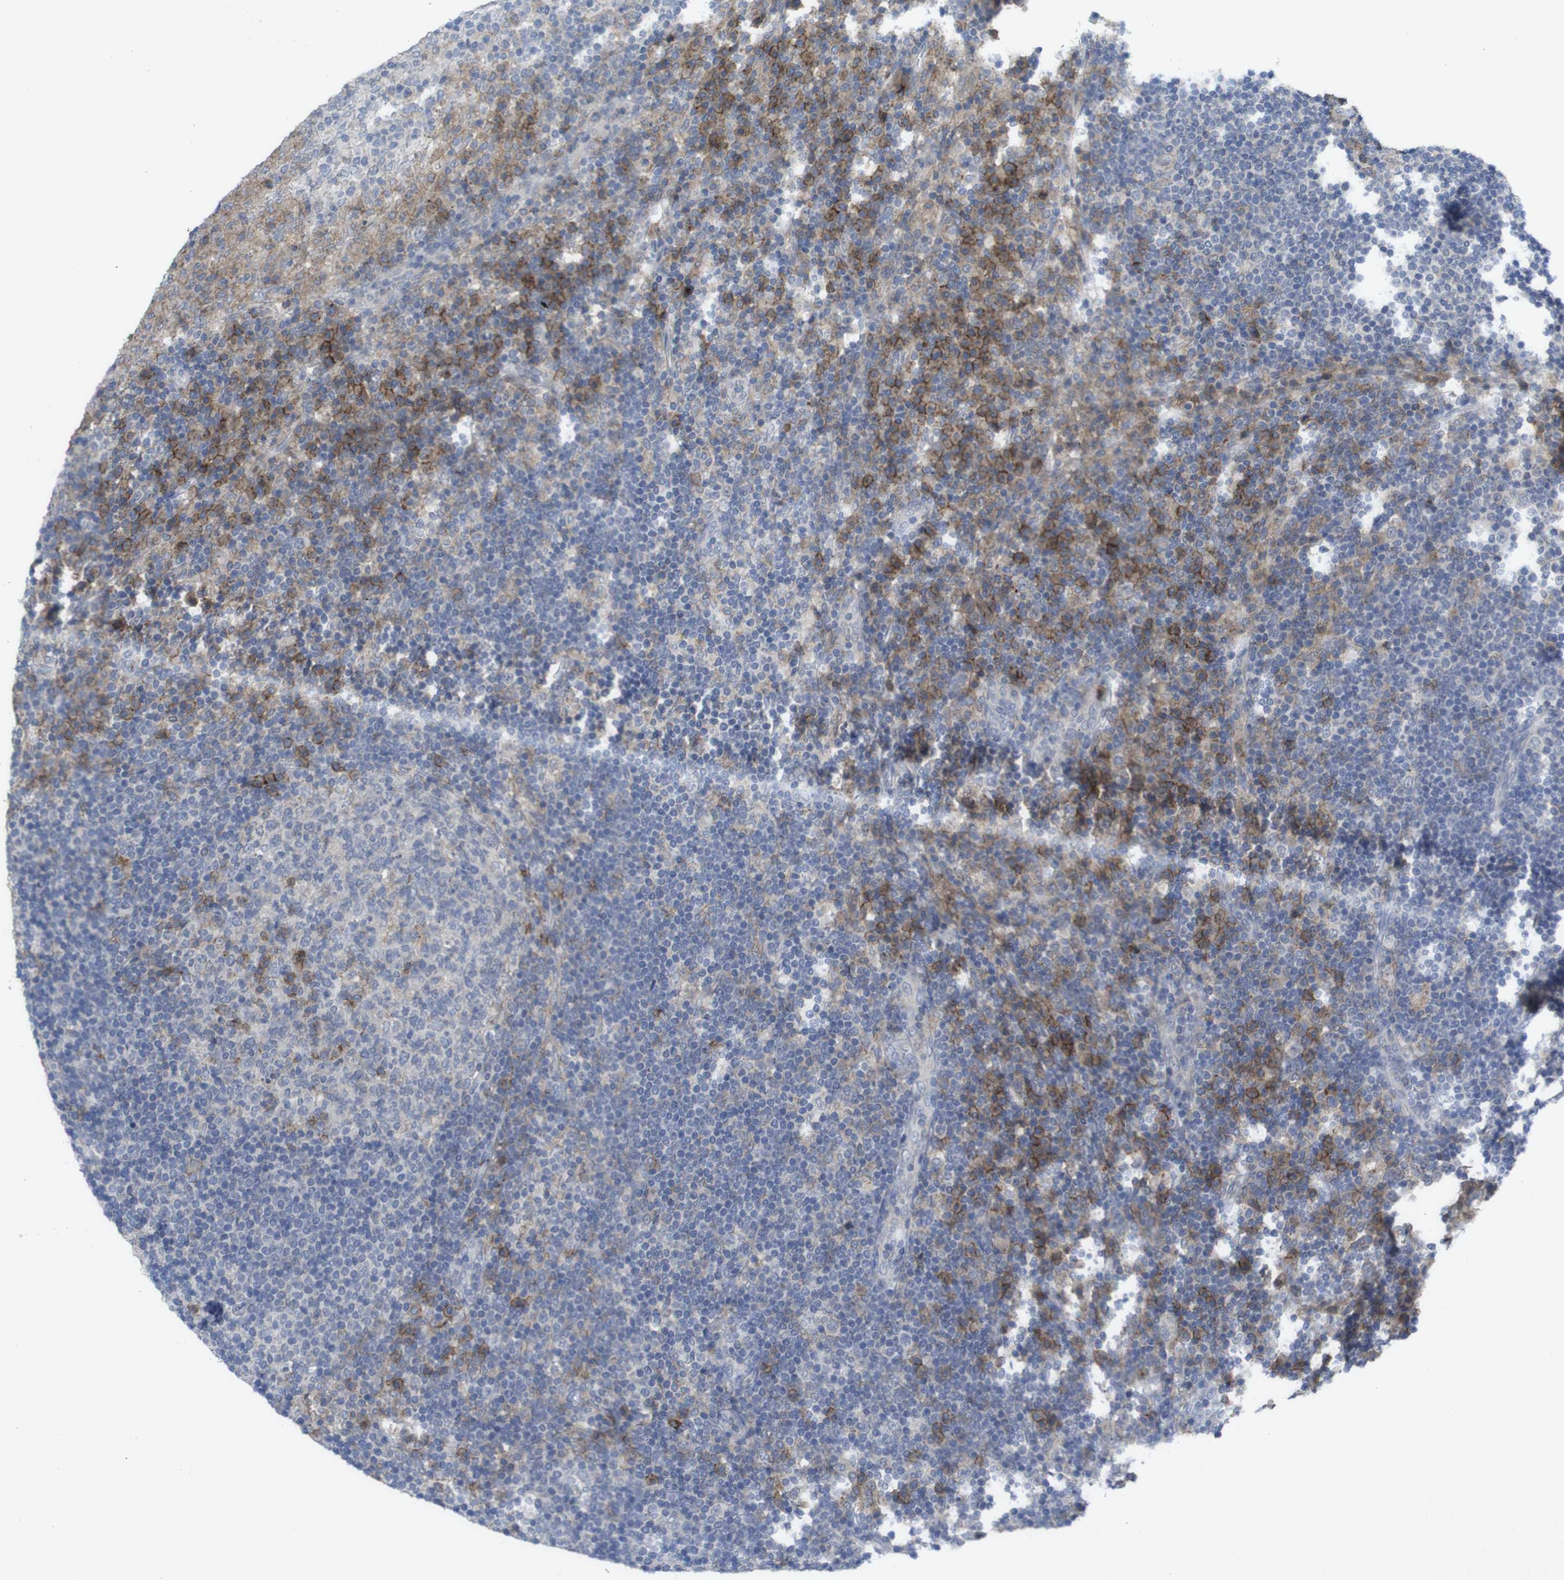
{"staining": {"intensity": "moderate", "quantity": "<25%", "location": "cytoplasmic/membranous"}, "tissue": "lymph node", "cell_type": "Germinal center cells", "image_type": "normal", "snomed": [{"axis": "morphology", "description": "Normal tissue, NOS"}, {"axis": "topography", "description": "Lymph node"}], "caption": "Immunohistochemistry histopathology image of unremarkable lymph node stained for a protein (brown), which reveals low levels of moderate cytoplasmic/membranous staining in about <25% of germinal center cells.", "gene": "SLAMF7", "patient": {"sex": "female", "age": 53}}